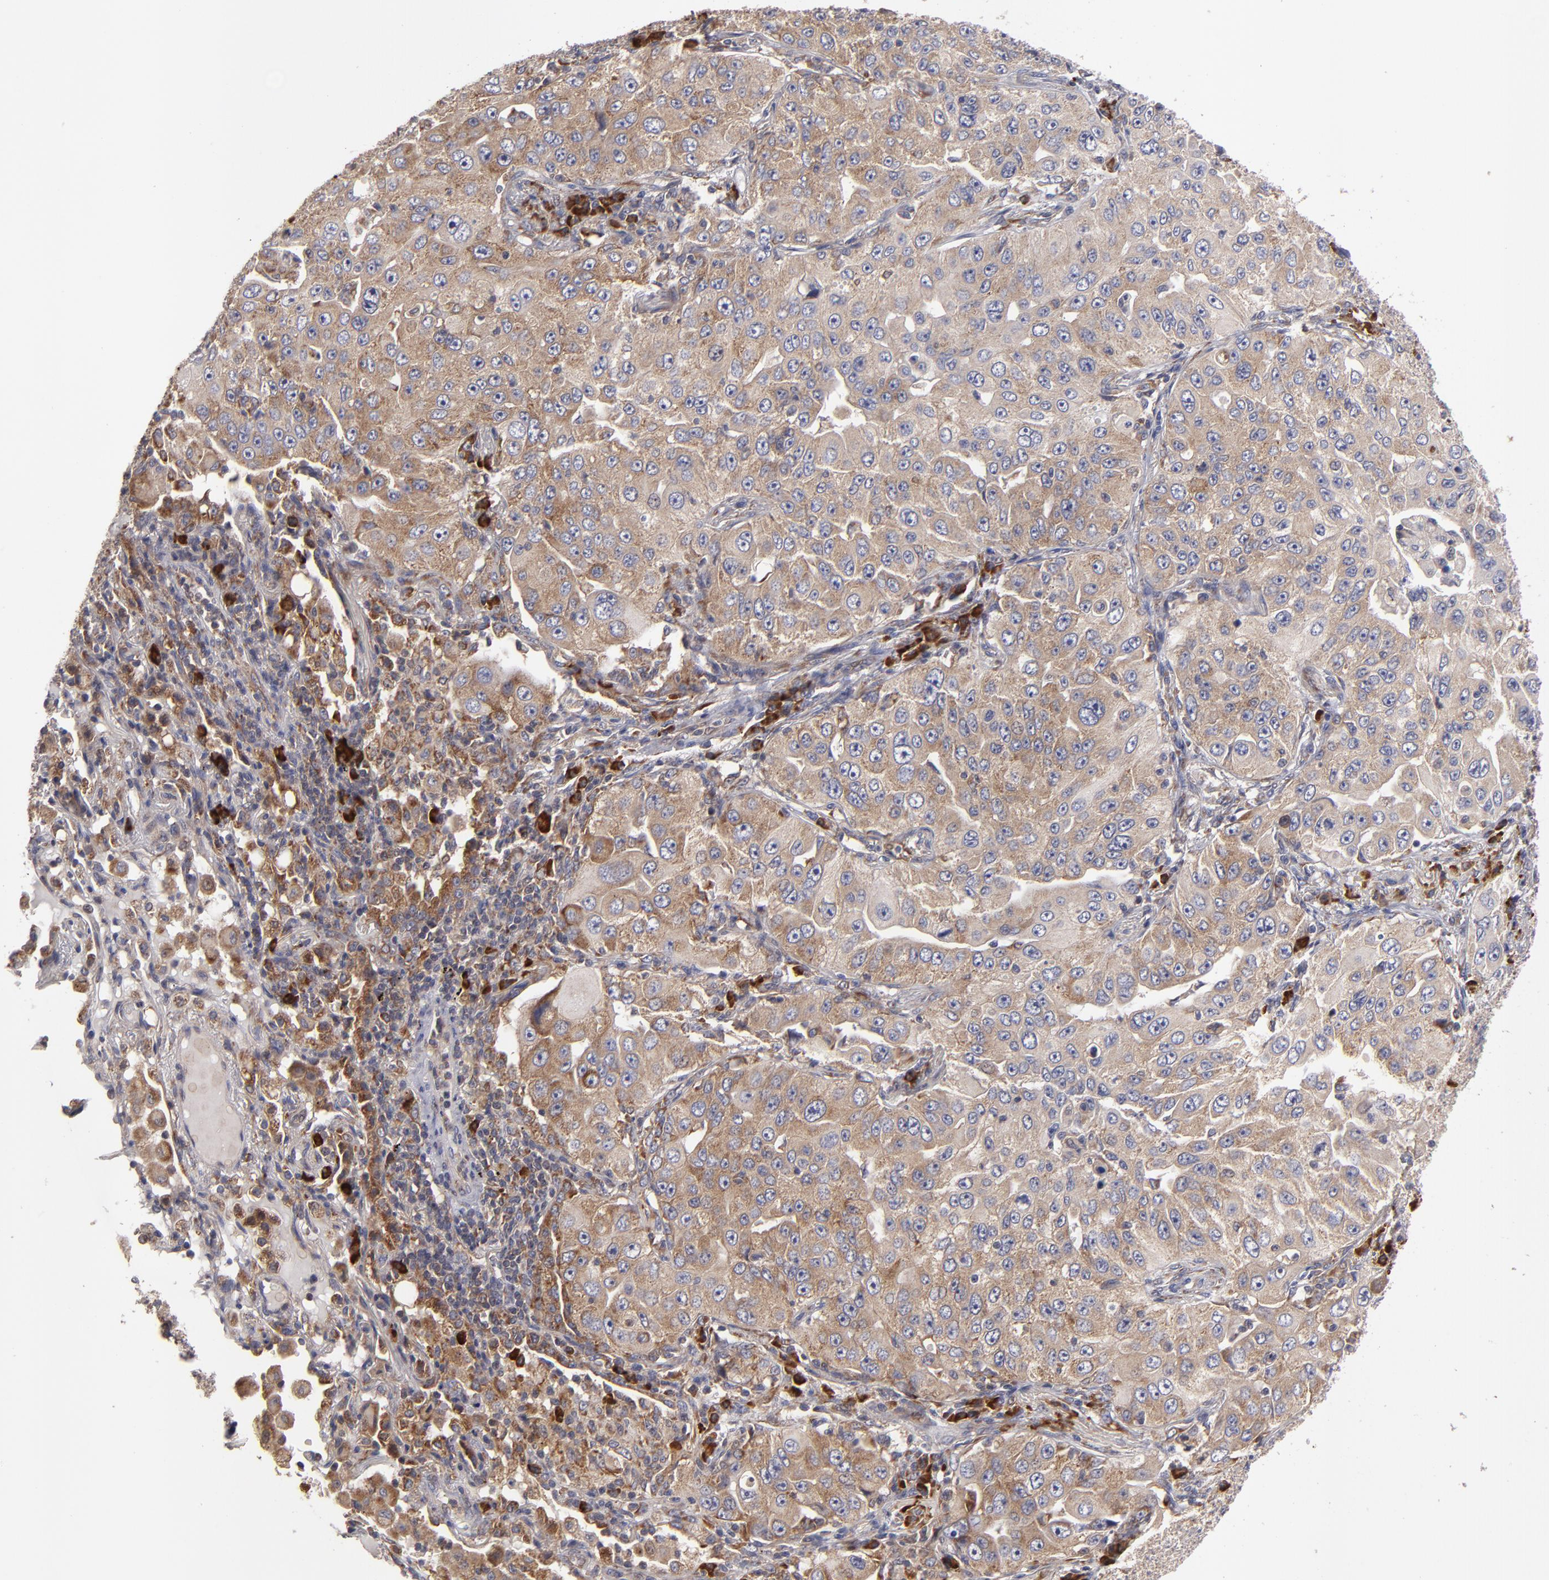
{"staining": {"intensity": "moderate", "quantity": ">75%", "location": "cytoplasmic/membranous"}, "tissue": "lung cancer", "cell_type": "Tumor cells", "image_type": "cancer", "snomed": [{"axis": "morphology", "description": "Adenocarcinoma, NOS"}, {"axis": "topography", "description": "Lung"}], "caption": "Tumor cells reveal medium levels of moderate cytoplasmic/membranous expression in about >75% of cells in human lung cancer (adenocarcinoma).", "gene": "SND1", "patient": {"sex": "male", "age": 84}}